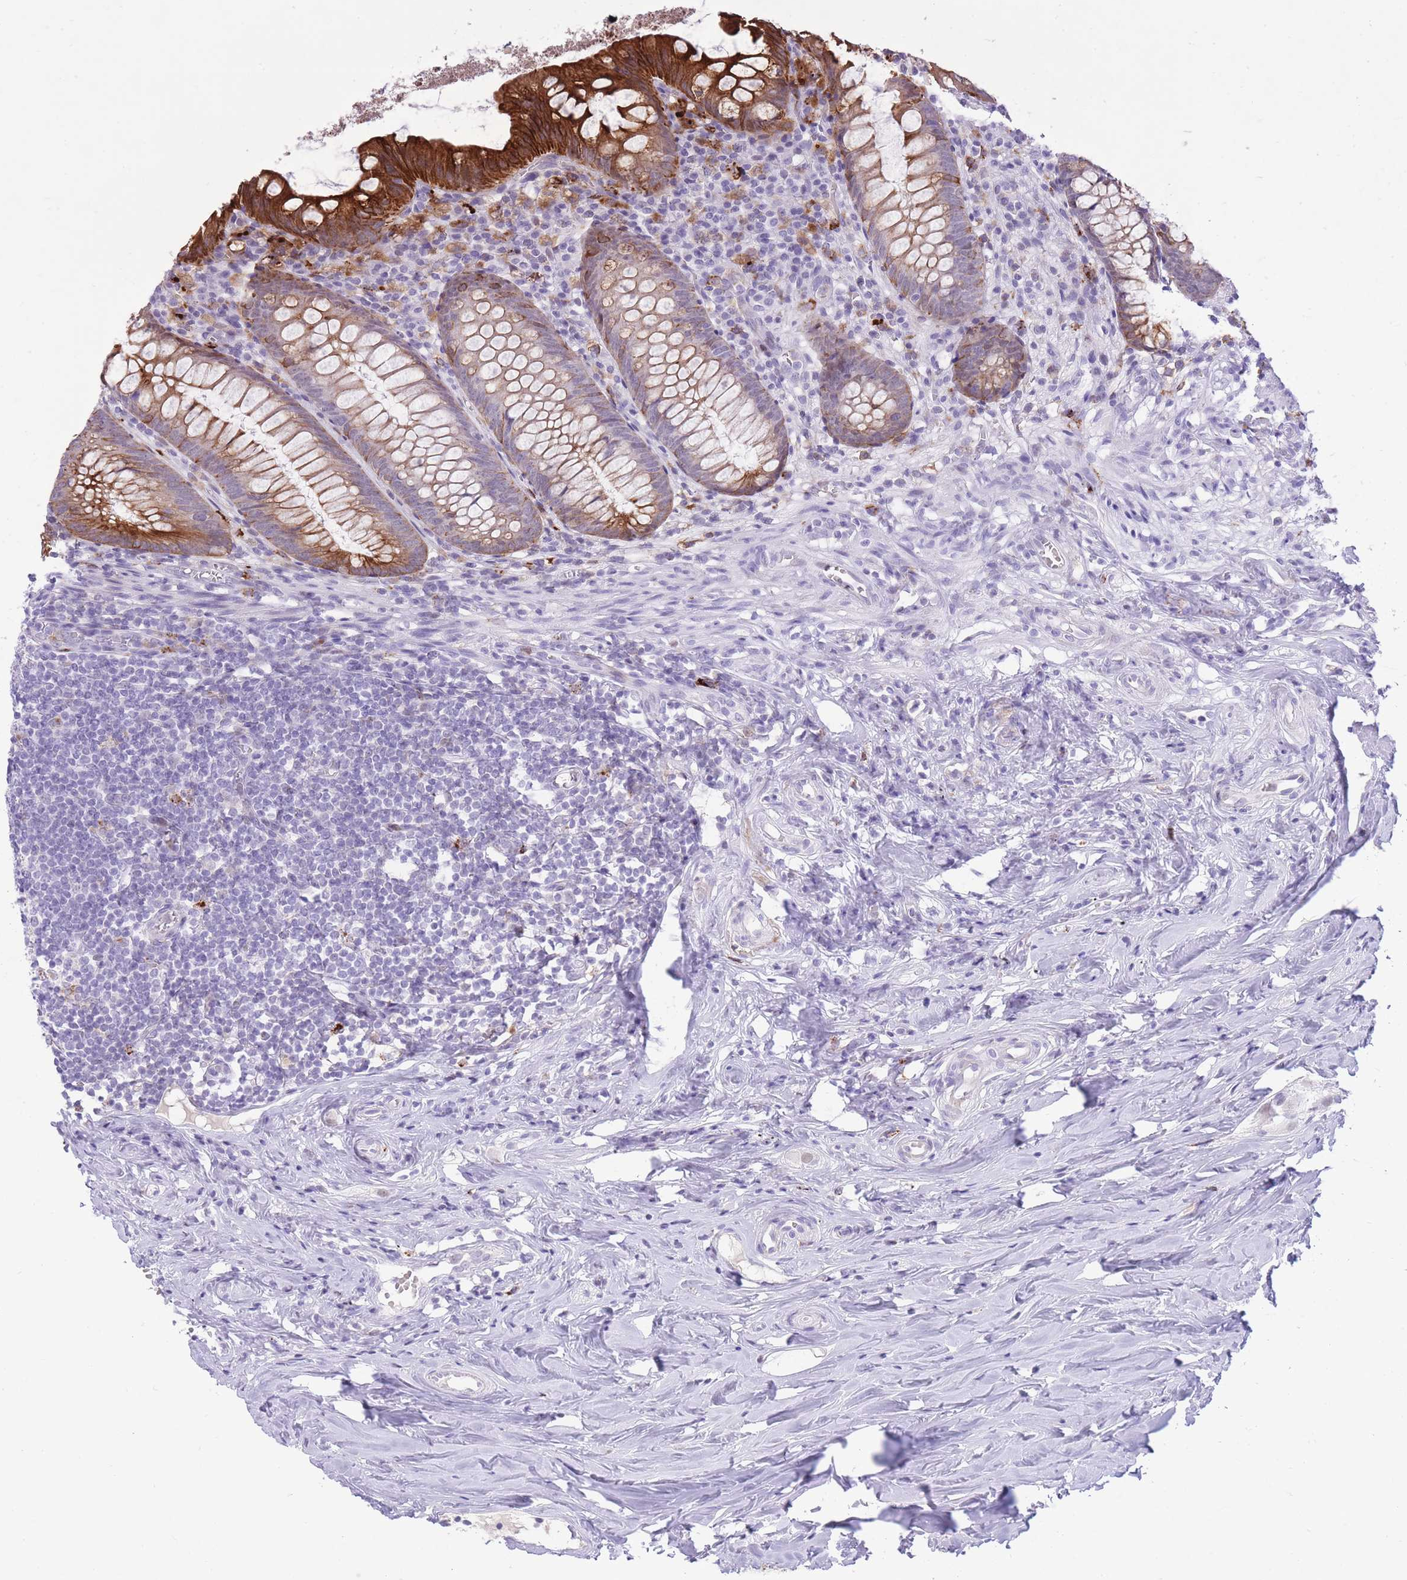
{"staining": {"intensity": "strong", "quantity": ">75%", "location": "cytoplasmic/membranous"}, "tissue": "appendix", "cell_type": "Glandular cells", "image_type": "normal", "snomed": [{"axis": "morphology", "description": "Normal tissue, NOS"}, {"axis": "topography", "description": "Appendix"}], "caption": "A high-resolution histopathology image shows immunohistochemistry staining of benign appendix, which exhibits strong cytoplasmic/membranous expression in about >75% of glandular cells. The staining is performed using DAB brown chromogen to label protein expression. The nuclei are counter-stained blue using hematoxylin.", "gene": "MEIS3", "patient": {"sex": "female", "age": 51}}